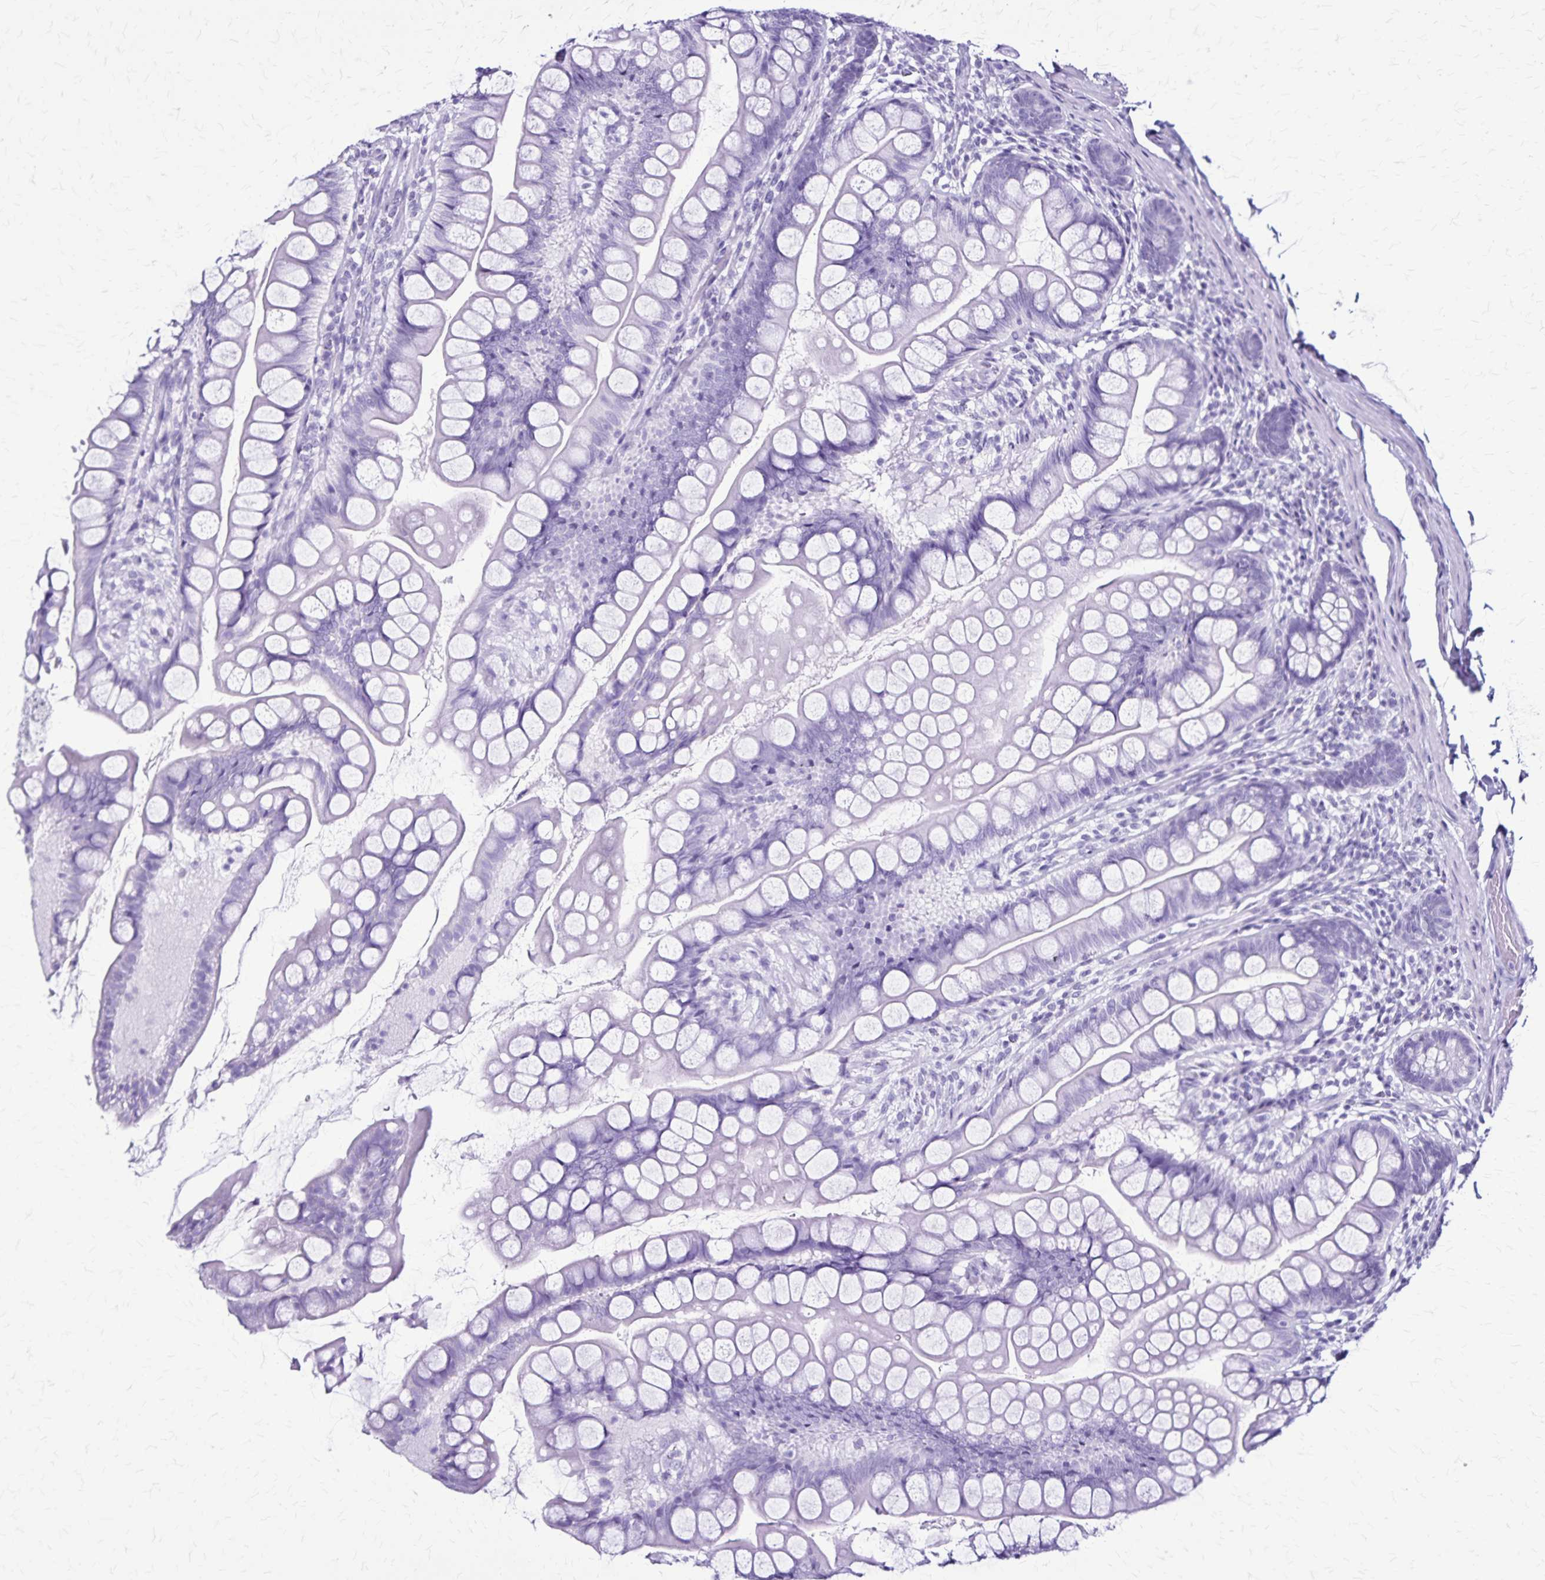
{"staining": {"intensity": "negative", "quantity": "none", "location": "none"}, "tissue": "small intestine", "cell_type": "Glandular cells", "image_type": "normal", "snomed": [{"axis": "morphology", "description": "Normal tissue, NOS"}, {"axis": "topography", "description": "Small intestine"}], "caption": "An image of human small intestine is negative for staining in glandular cells.", "gene": "KRT2", "patient": {"sex": "male", "age": 70}}